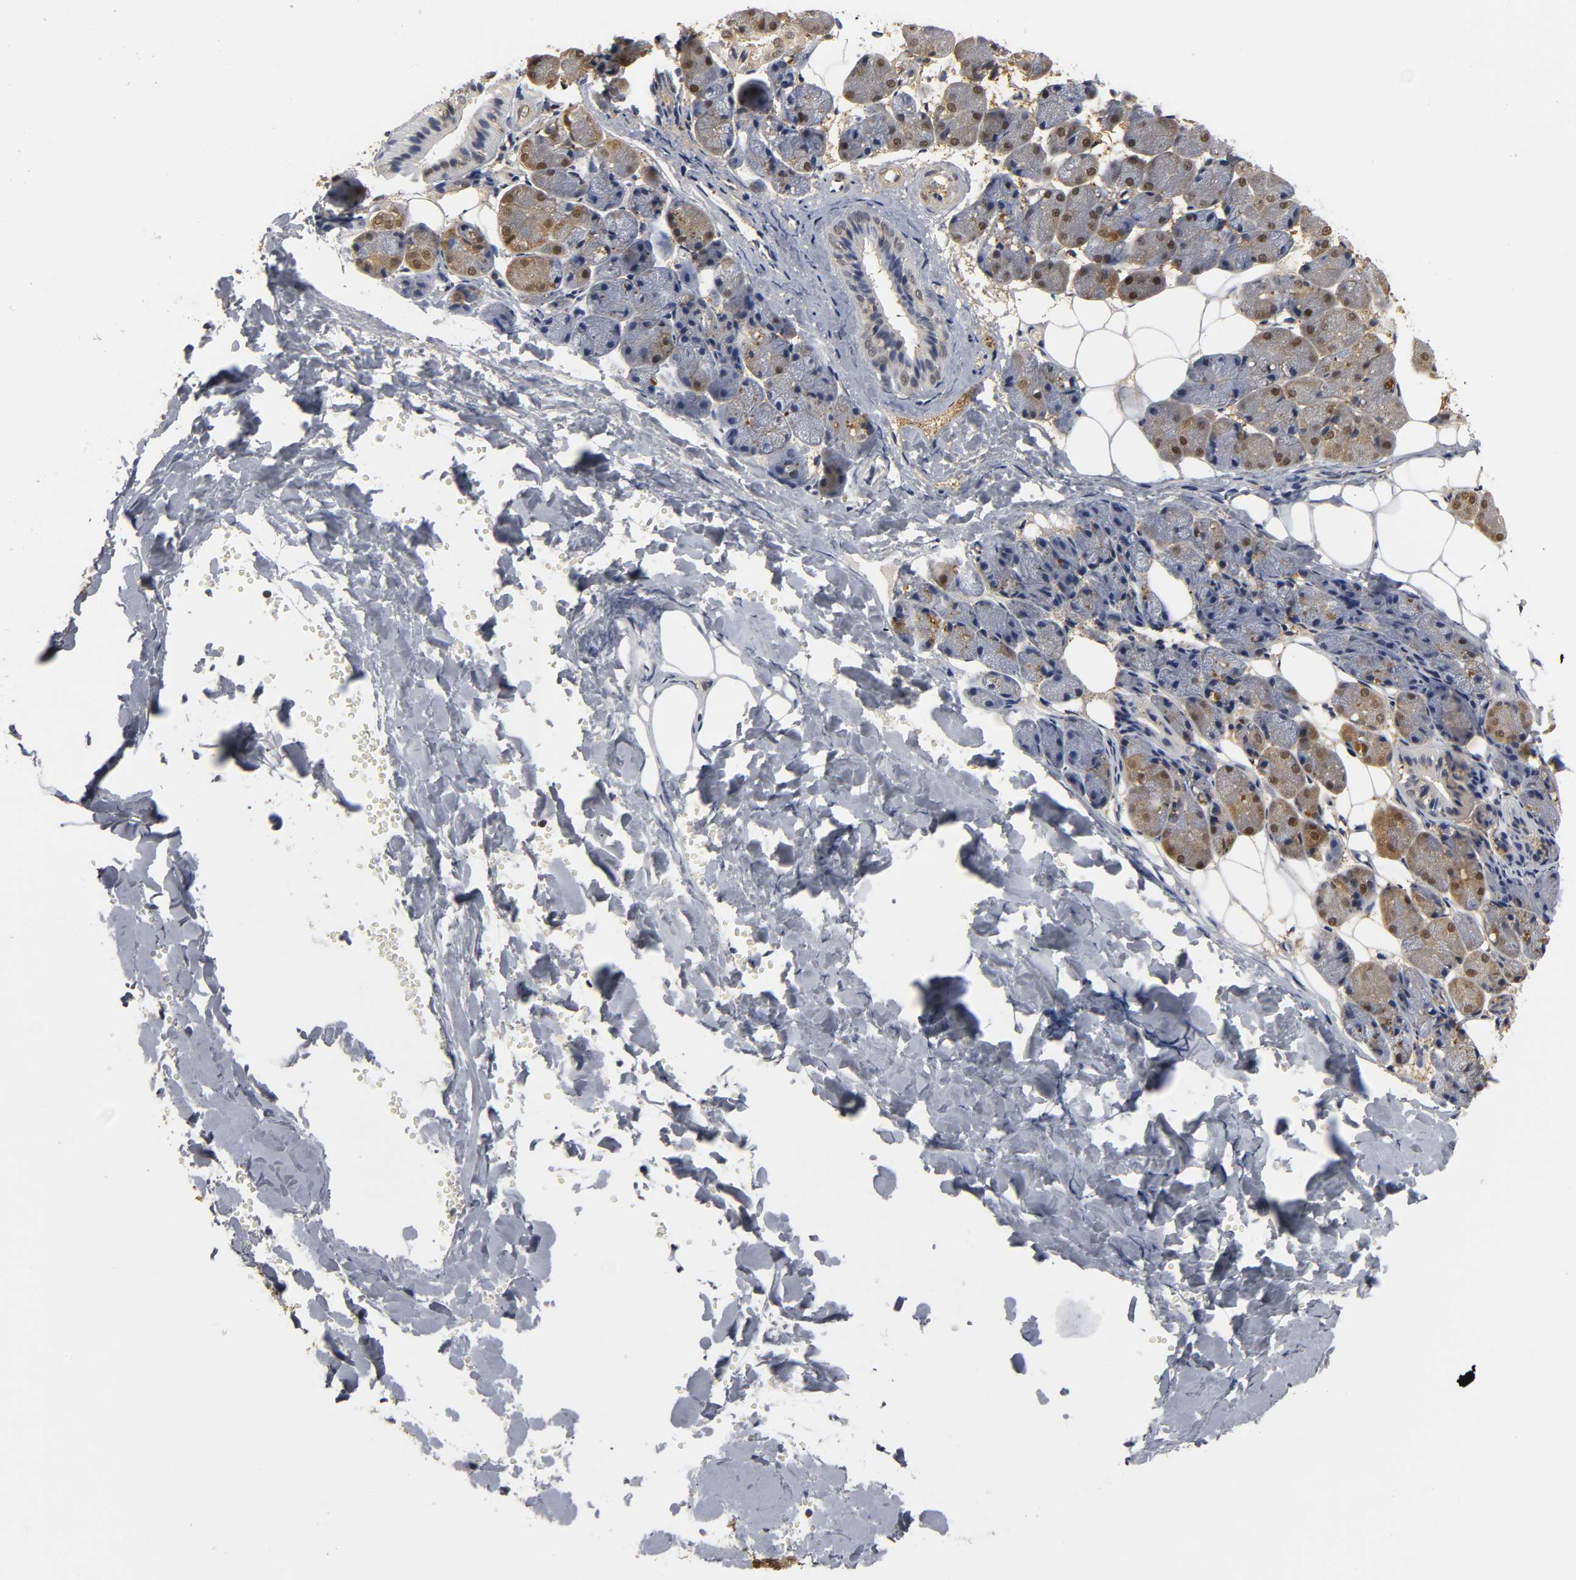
{"staining": {"intensity": "moderate", "quantity": ">75%", "location": "cytoplasmic/membranous,nuclear"}, "tissue": "salivary gland", "cell_type": "Glandular cells", "image_type": "normal", "snomed": [{"axis": "morphology", "description": "Normal tissue, NOS"}, {"axis": "morphology", "description": "Adenoma, NOS"}, {"axis": "topography", "description": "Salivary gland"}], "caption": "Normal salivary gland displays moderate cytoplasmic/membranous,nuclear staining in about >75% of glandular cells Immunohistochemistry stains the protein of interest in brown and the nuclei are stained blue..", "gene": "PARK7", "patient": {"sex": "female", "age": 32}}